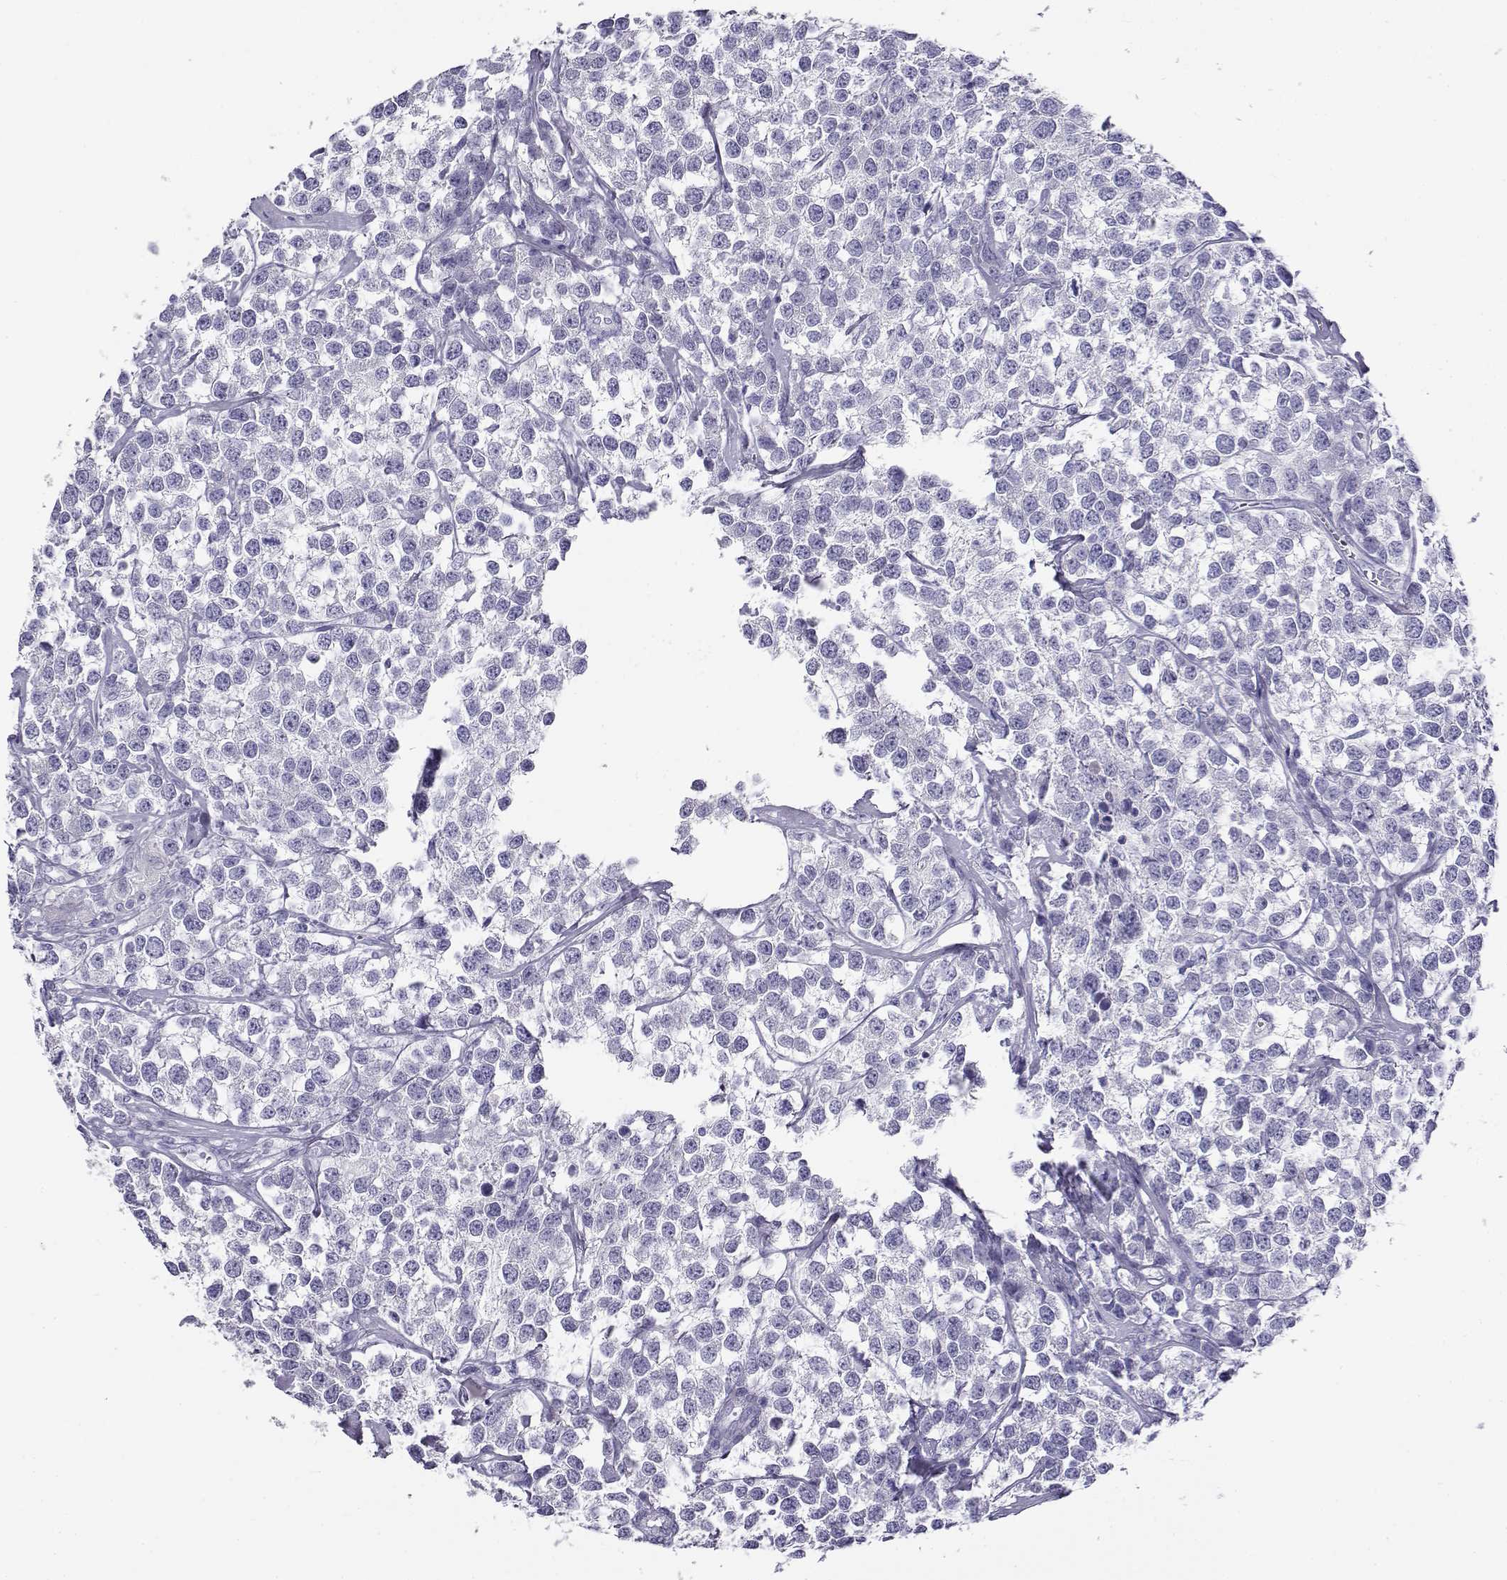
{"staining": {"intensity": "negative", "quantity": "none", "location": "none"}, "tissue": "testis cancer", "cell_type": "Tumor cells", "image_type": "cancer", "snomed": [{"axis": "morphology", "description": "Seminoma, NOS"}, {"axis": "topography", "description": "Testis"}], "caption": "Tumor cells show no significant protein staining in seminoma (testis).", "gene": "CABS1", "patient": {"sex": "male", "age": 59}}